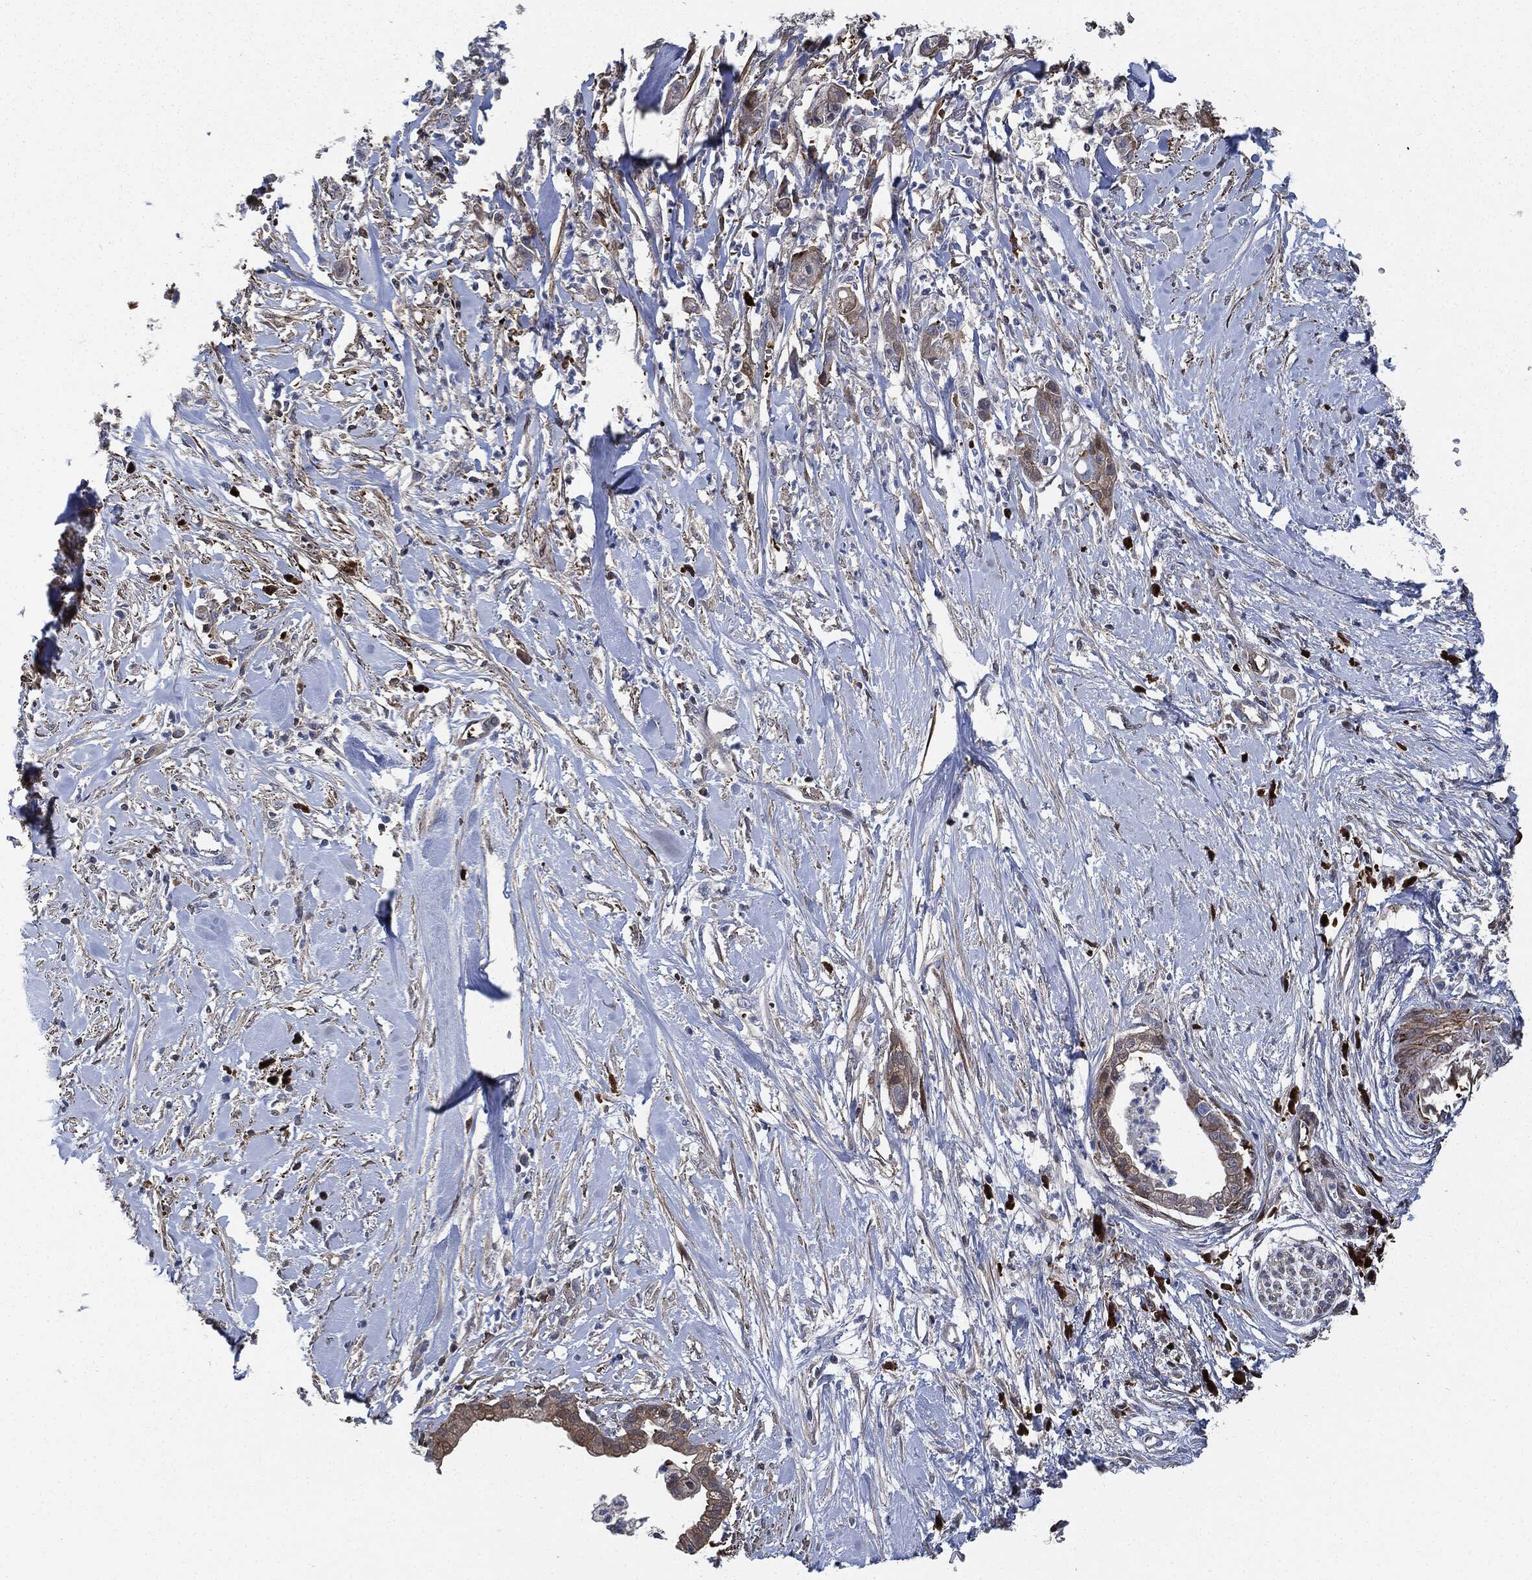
{"staining": {"intensity": "weak", "quantity": ">75%", "location": "cytoplasmic/membranous"}, "tissue": "pancreatic cancer", "cell_type": "Tumor cells", "image_type": "cancer", "snomed": [{"axis": "morphology", "description": "Normal tissue, NOS"}, {"axis": "morphology", "description": "Adenocarcinoma, NOS"}, {"axis": "topography", "description": "Pancreas"}], "caption": "Human adenocarcinoma (pancreatic) stained with a protein marker exhibits weak staining in tumor cells.", "gene": "PRDX2", "patient": {"sex": "female", "age": 58}}